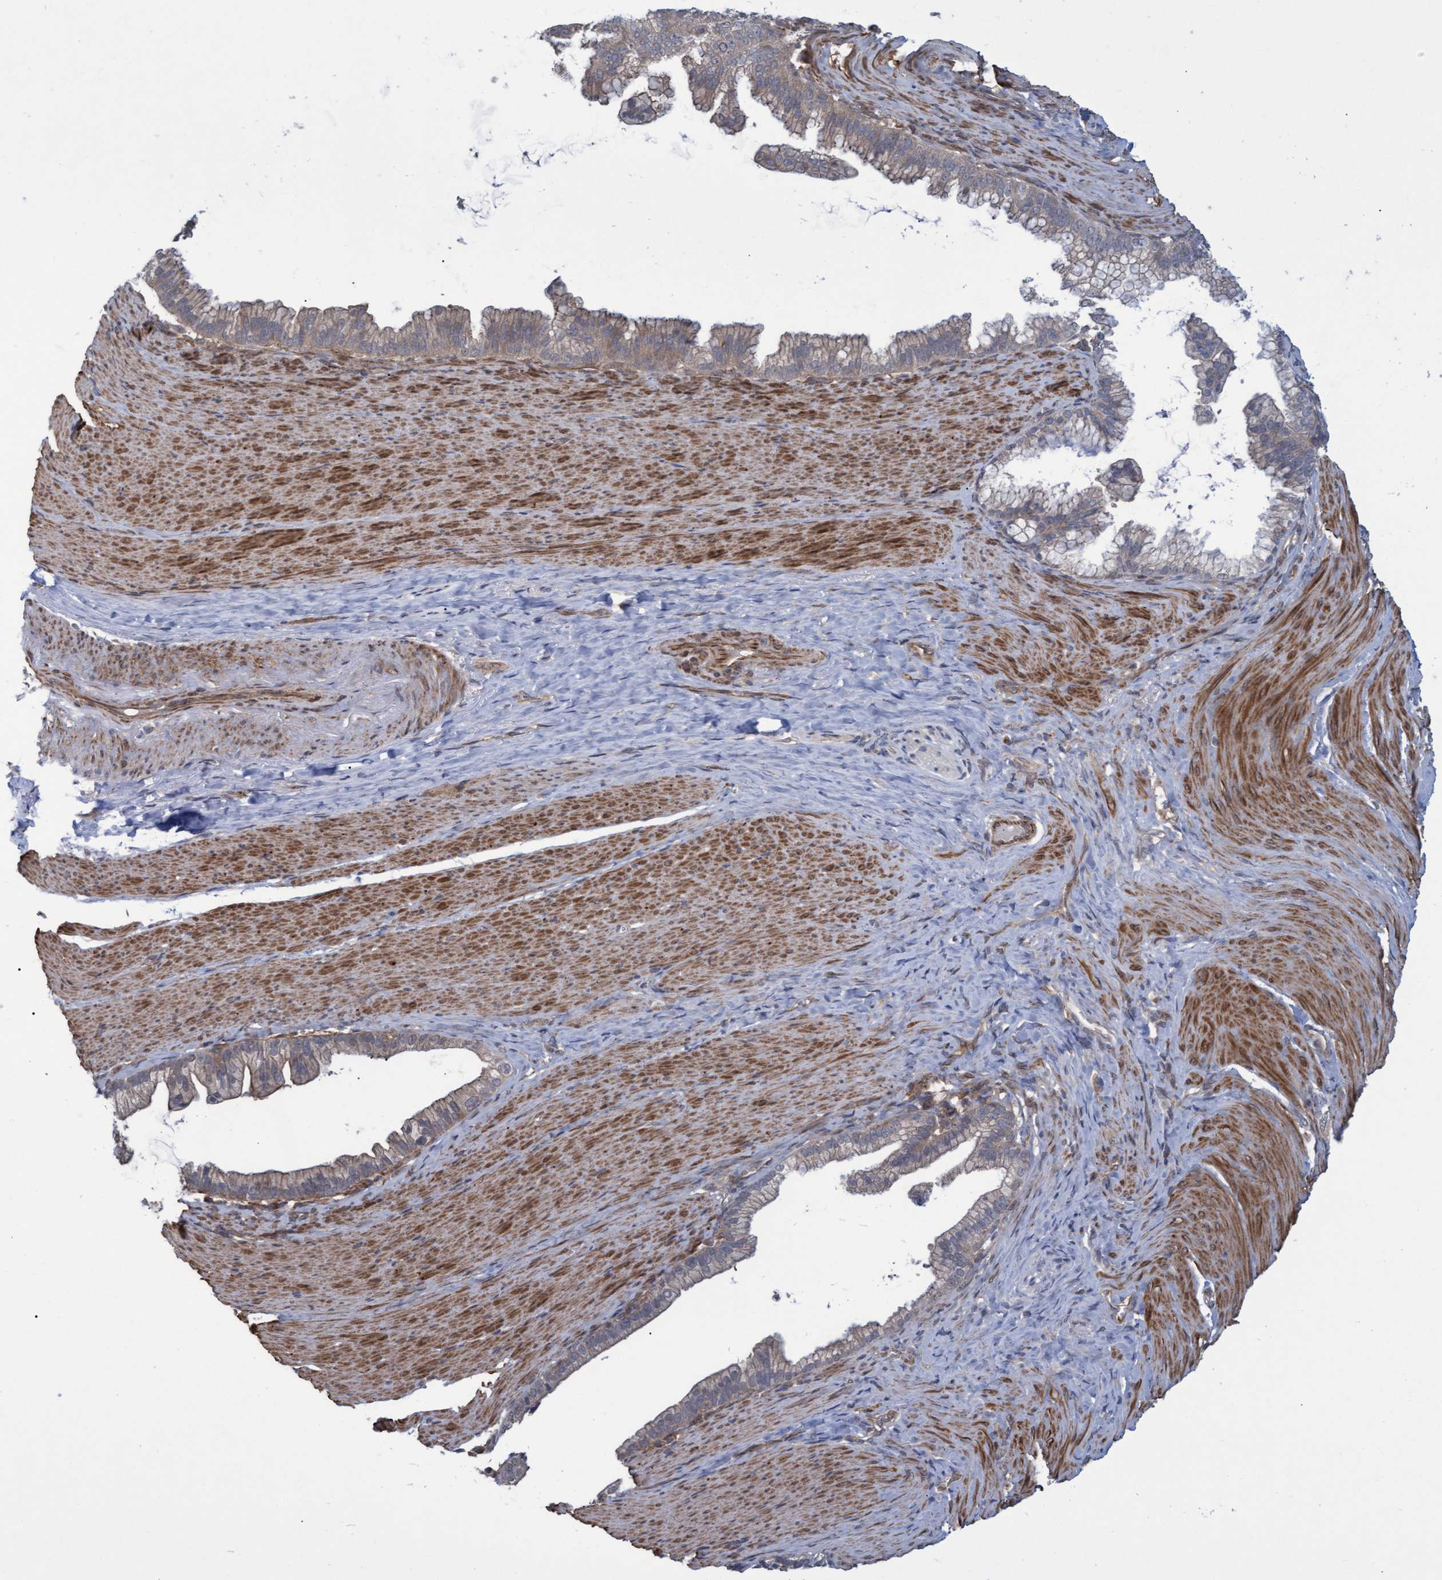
{"staining": {"intensity": "weak", "quantity": "25%-75%", "location": "cytoplasmic/membranous"}, "tissue": "pancreatic cancer", "cell_type": "Tumor cells", "image_type": "cancer", "snomed": [{"axis": "morphology", "description": "Adenocarcinoma, NOS"}, {"axis": "topography", "description": "Pancreas"}], "caption": "Human pancreatic adenocarcinoma stained with a brown dye reveals weak cytoplasmic/membranous positive positivity in approximately 25%-75% of tumor cells.", "gene": "NAA15", "patient": {"sex": "male", "age": 69}}